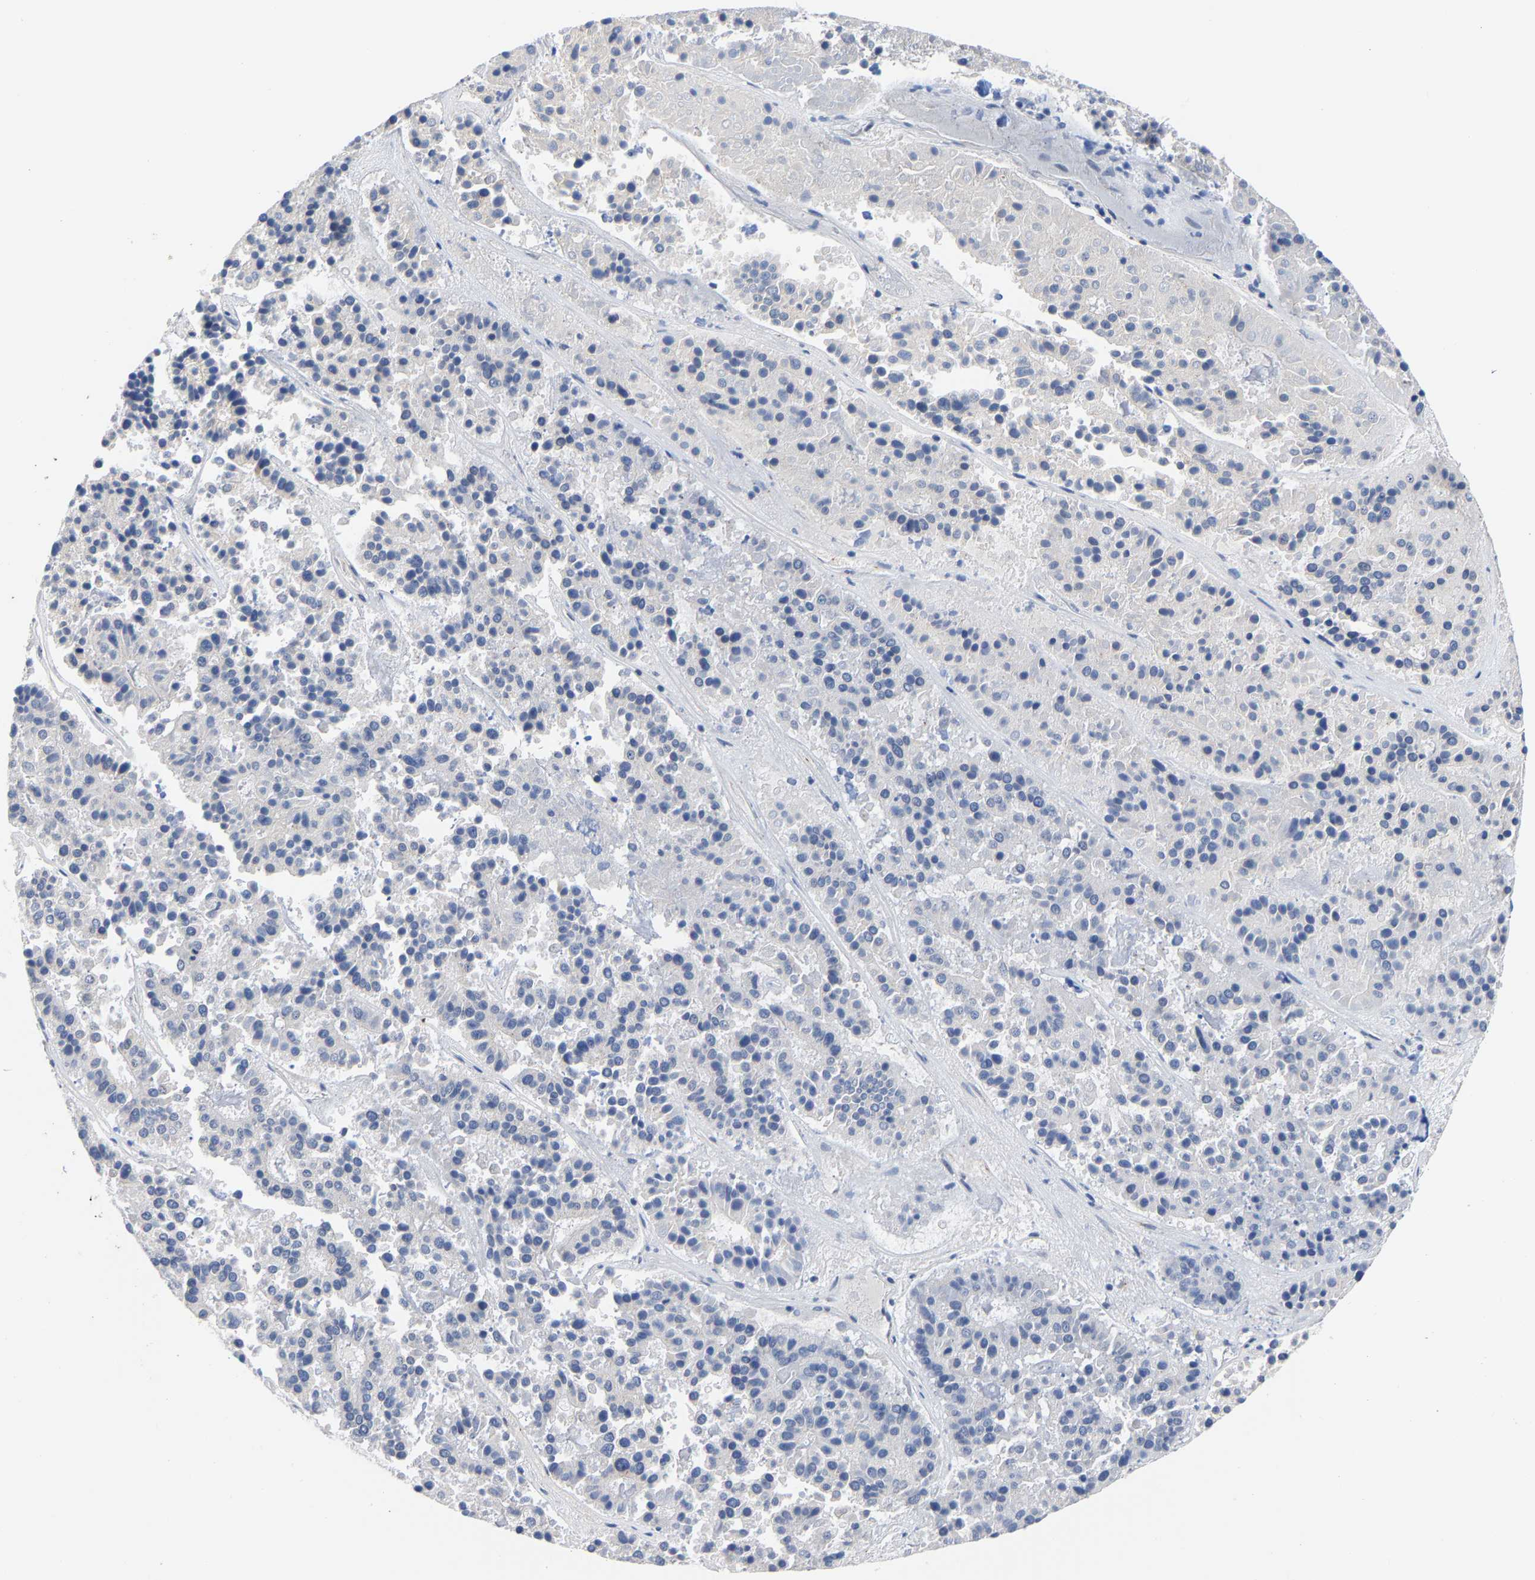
{"staining": {"intensity": "negative", "quantity": "none", "location": "none"}, "tissue": "pancreatic cancer", "cell_type": "Tumor cells", "image_type": "cancer", "snomed": [{"axis": "morphology", "description": "Adenocarcinoma, NOS"}, {"axis": "topography", "description": "Pancreas"}], "caption": "Human pancreatic adenocarcinoma stained for a protein using IHC reveals no positivity in tumor cells.", "gene": "PCNT", "patient": {"sex": "male", "age": 50}}